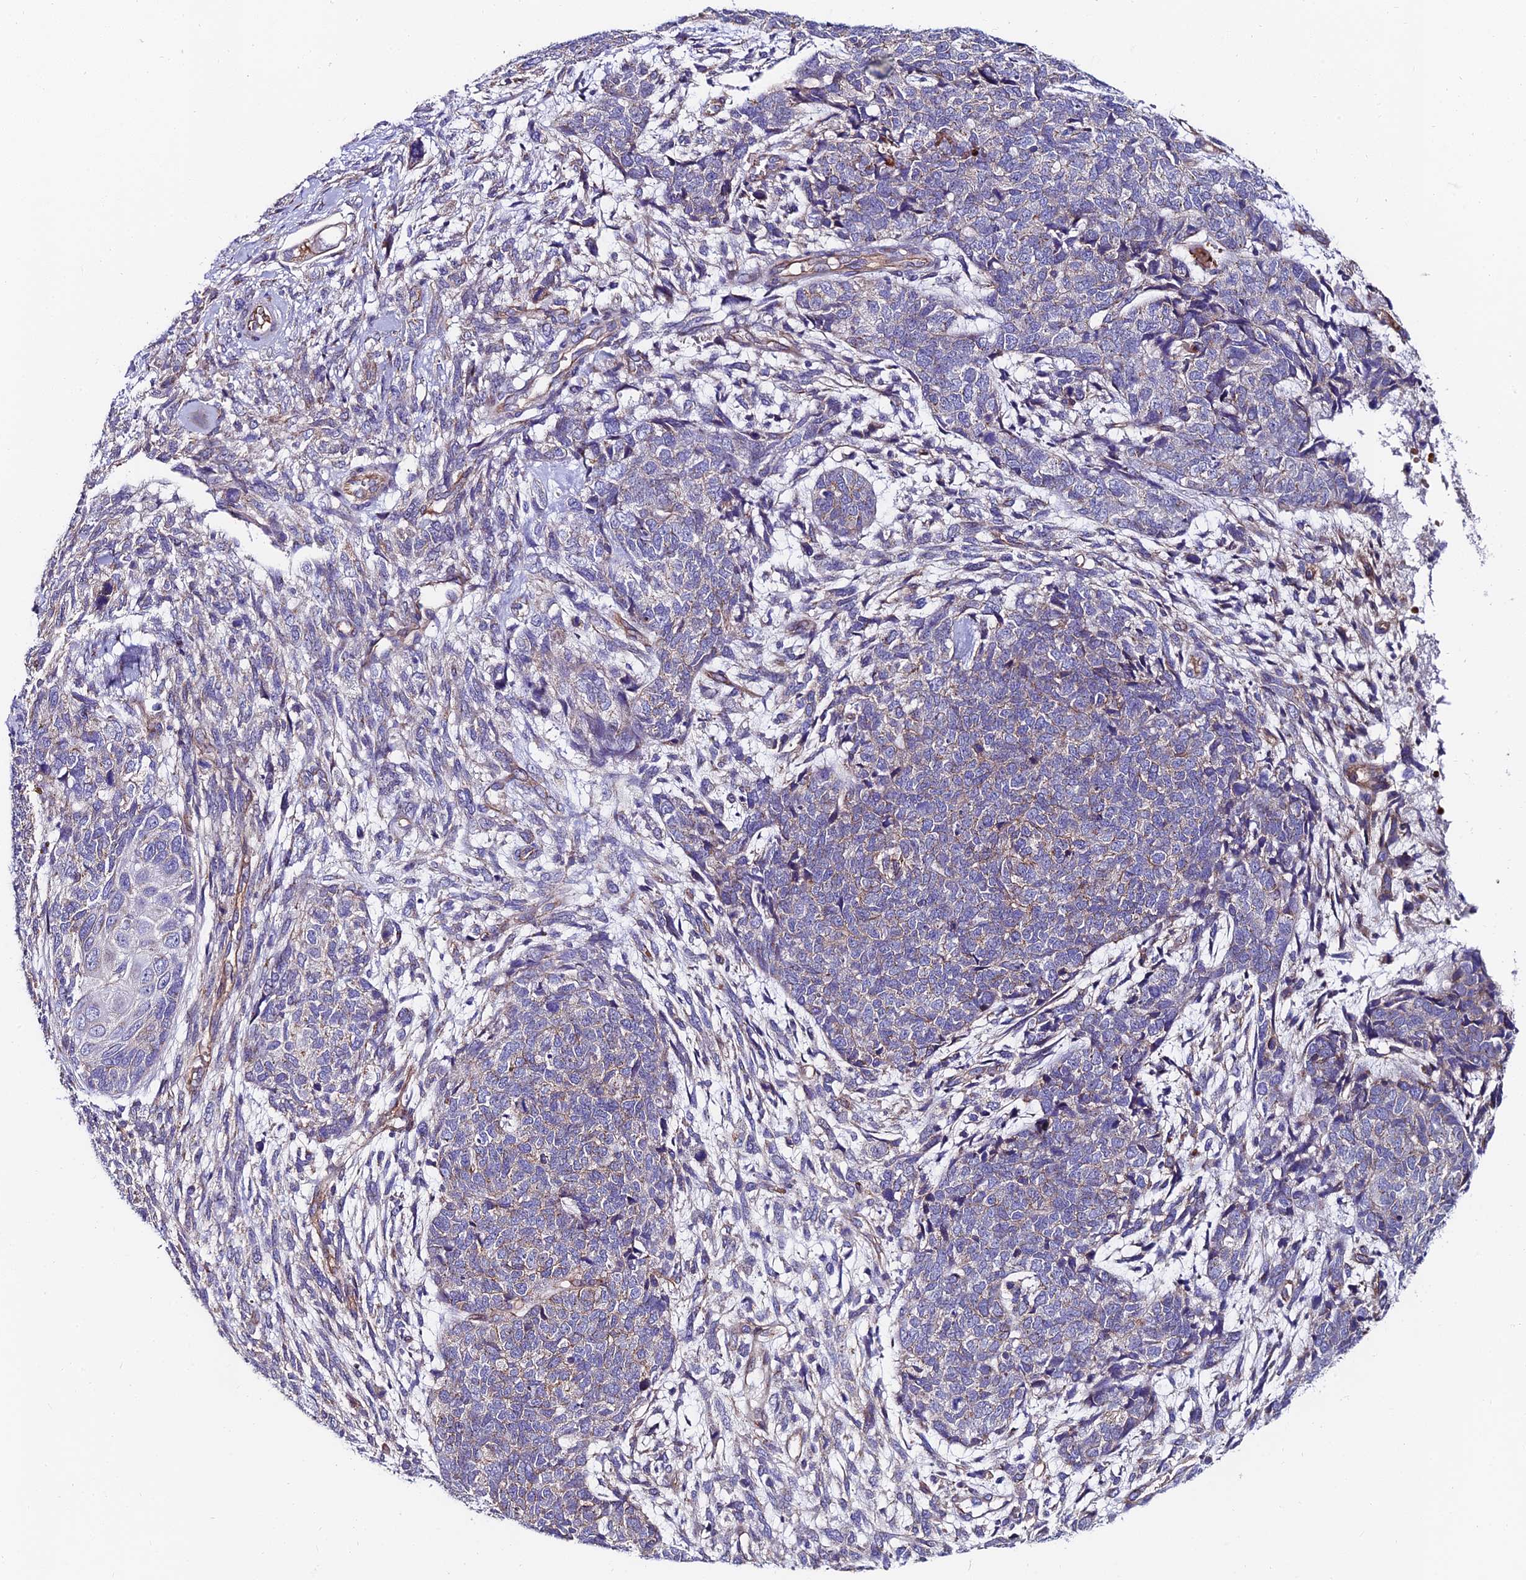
{"staining": {"intensity": "negative", "quantity": "none", "location": "none"}, "tissue": "cervical cancer", "cell_type": "Tumor cells", "image_type": "cancer", "snomed": [{"axis": "morphology", "description": "Squamous cell carcinoma, NOS"}, {"axis": "topography", "description": "Cervix"}], "caption": "Immunohistochemical staining of squamous cell carcinoma (cervical) reveals no significant expression in tumor cells.", "gene": "ADGRF3", "patient": {"sex": "female", "age": 63}}